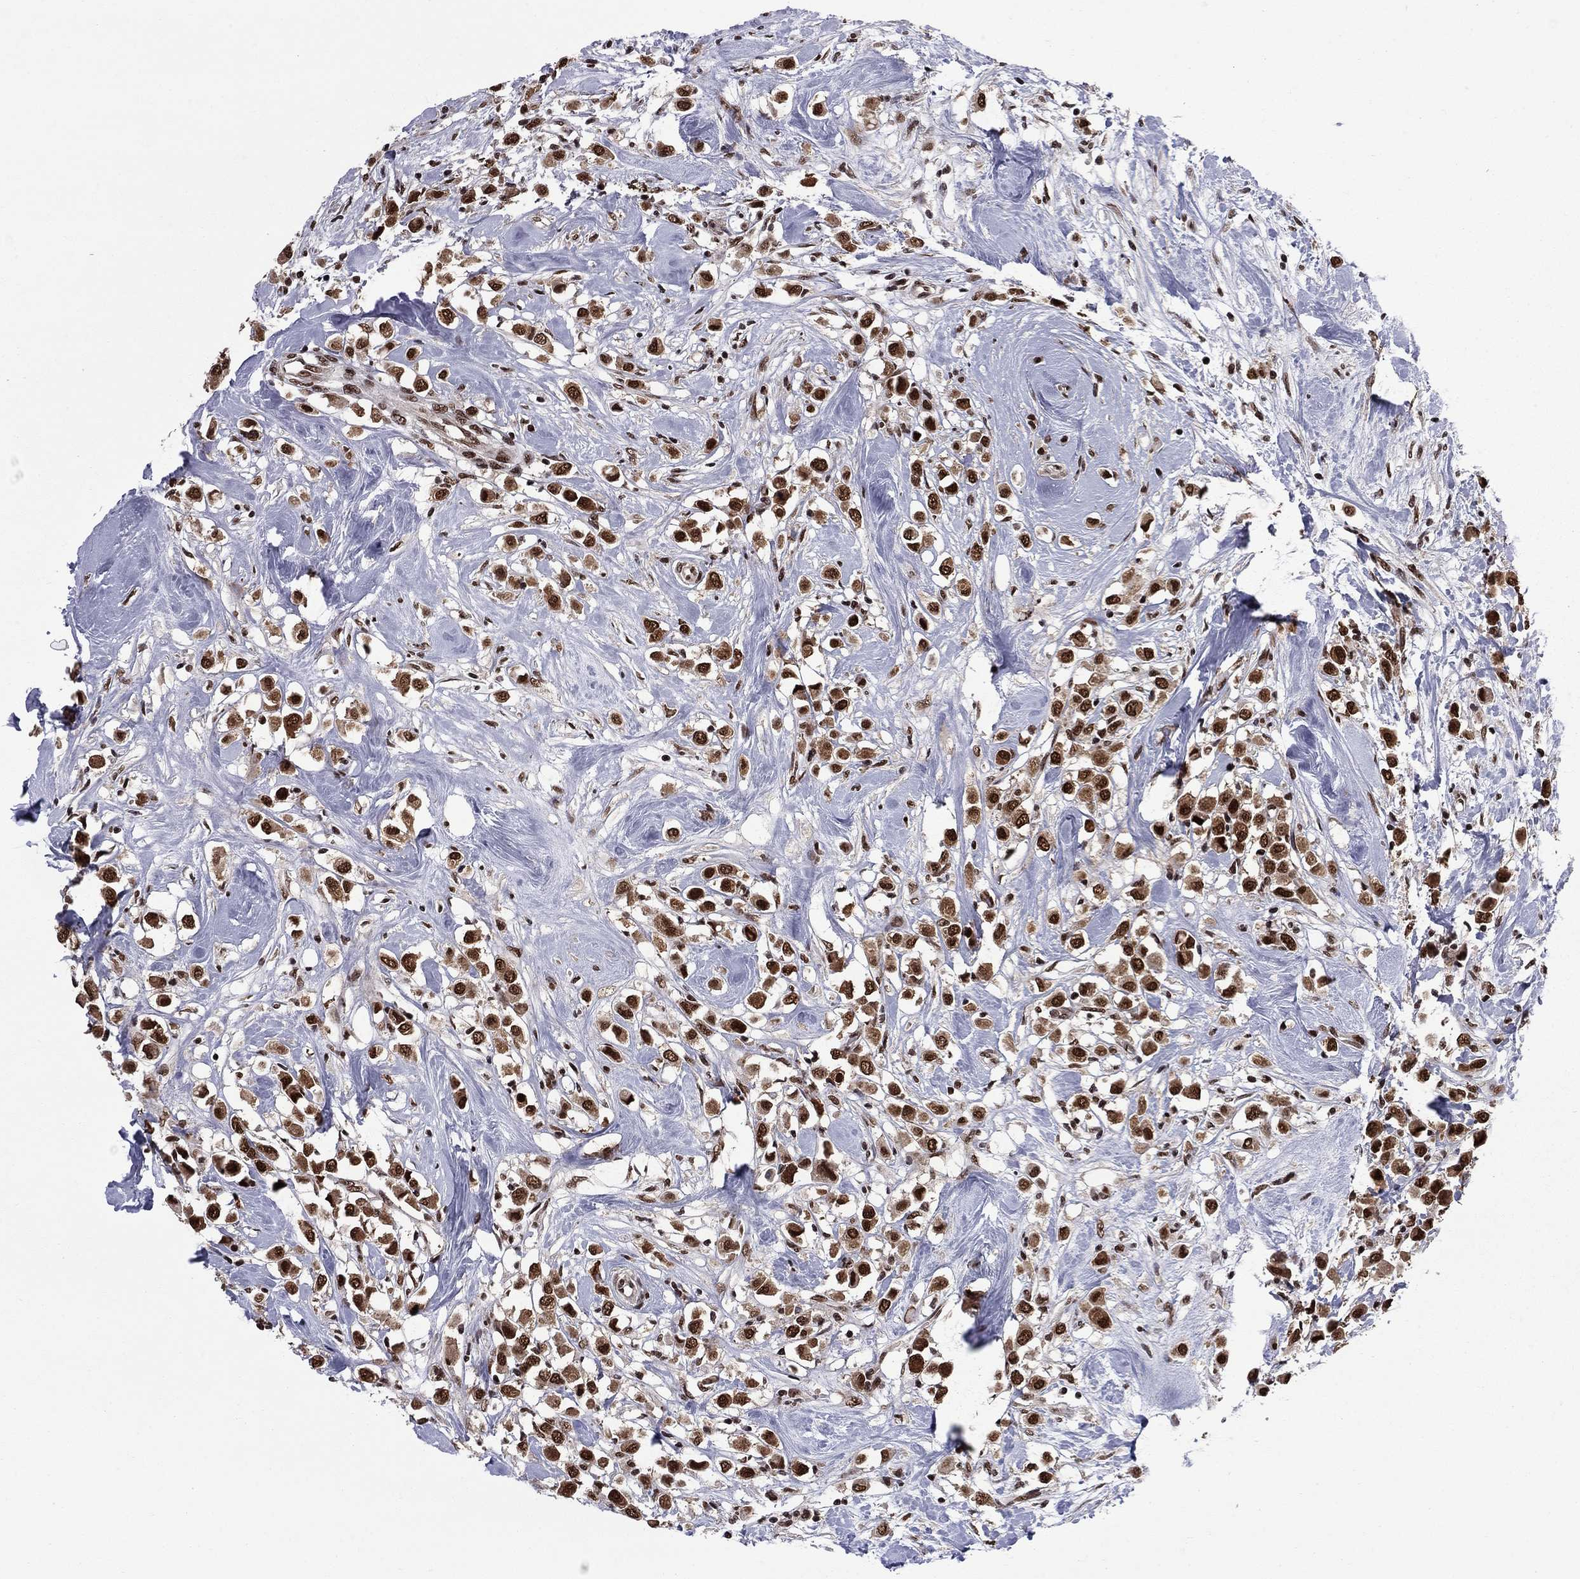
{"staining": {"intensity": "strong", "quantity": ">75%", "location": "nuclear"}, "tissue": "breast cancer", "cell_type": "Tumor cells", "image_type": "cancer", "snomed": [{"axis": "morphology", "description": "Duct carcinoma"}, {"axis": "topography", "description": "Breast"}], "caption": "Brown immunohistochemical staining in human breast cancer reveals strong nuclear staining in about >75% of tumor cells.", "gene": "MED25", "patient": {"sex": "female", "age": 61}}